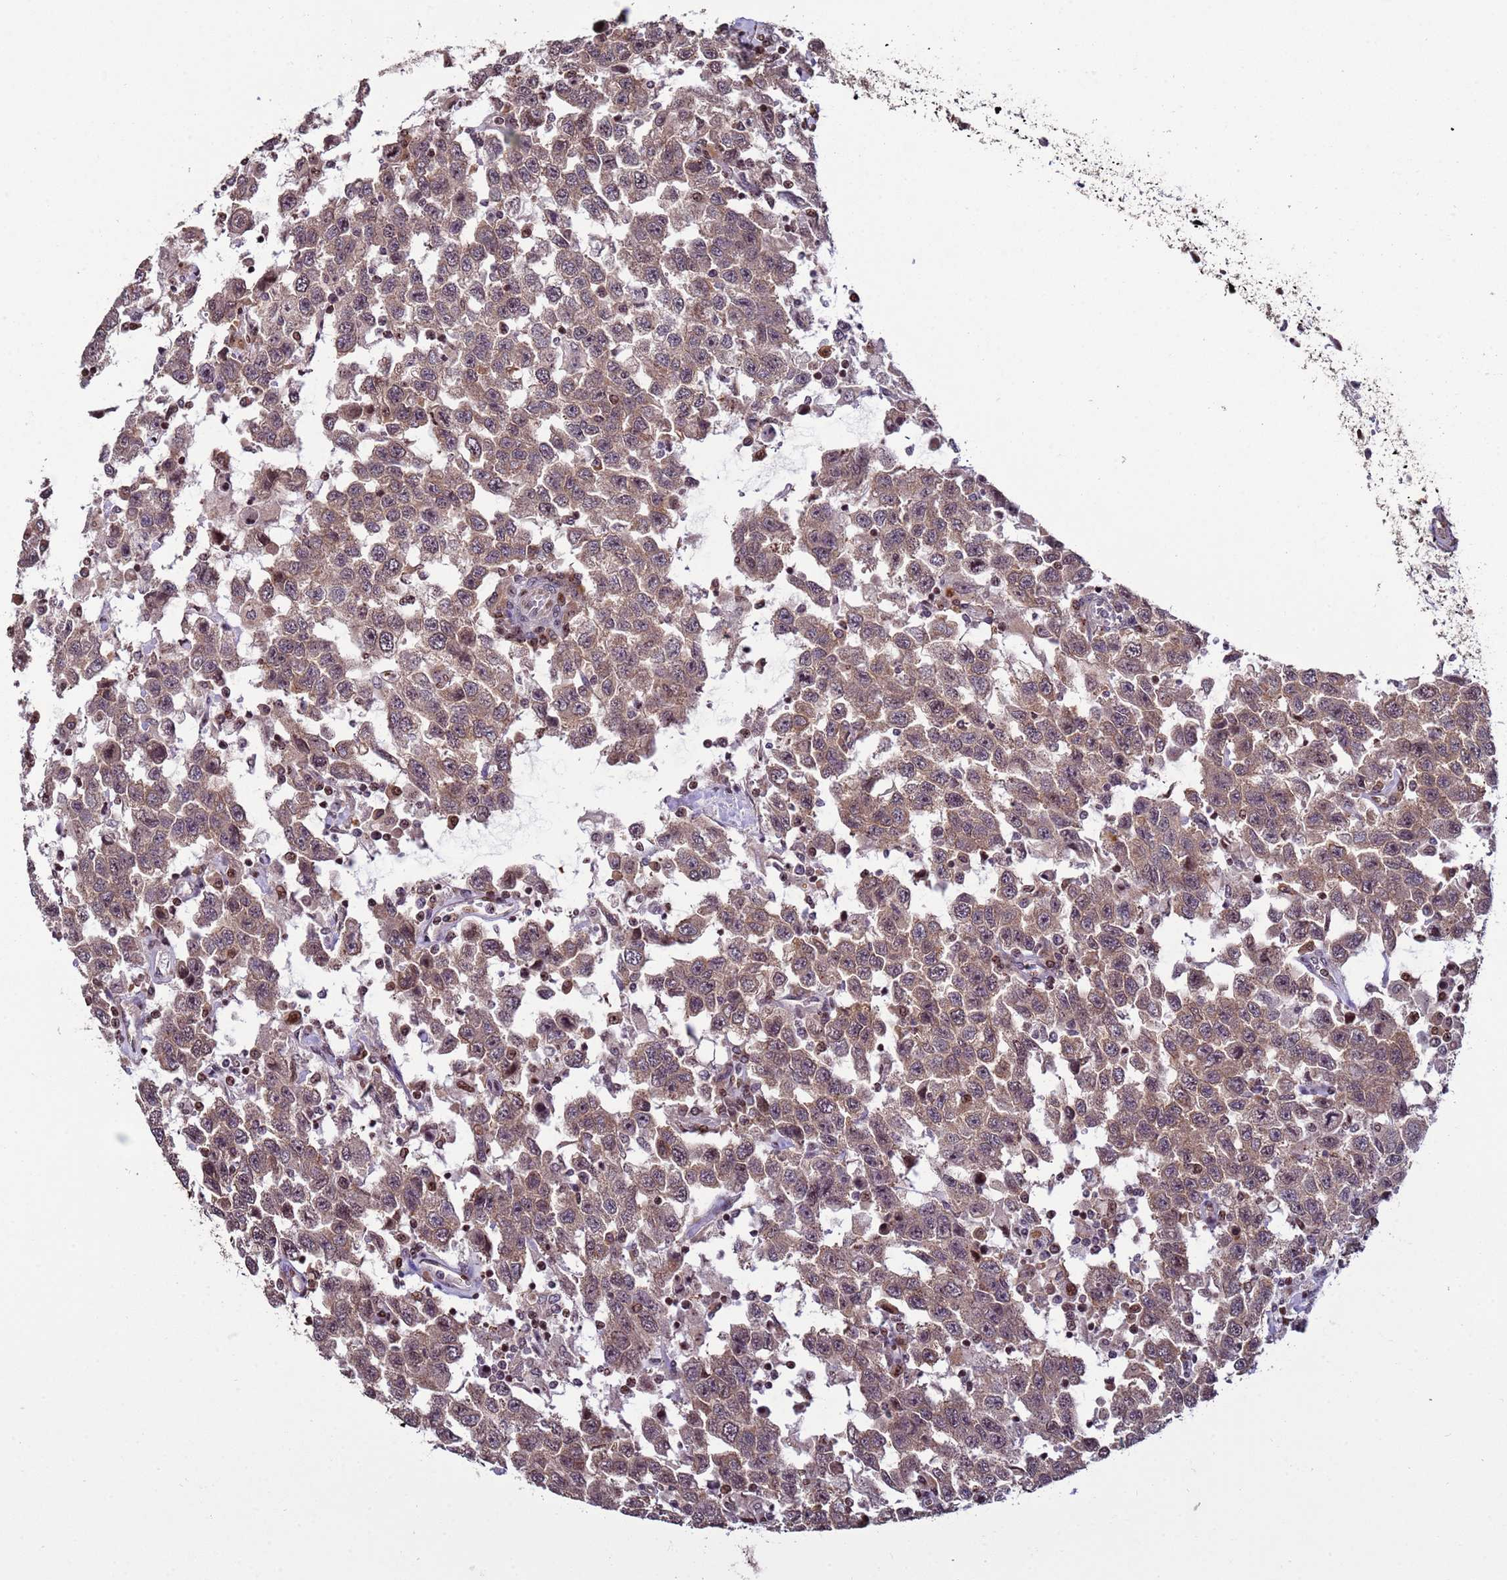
{"staining": {"intensity": "moderate", "quantity": ">75%", "location": "cytoplasmic/membranous"}, "tissue": "testis cancer", "cell_type": "Tumor cells", "image_type": "cancer", "snomed": [{"axis": "morphology", "description": "Seminoma, NOS"}, {"axis": "topography", "description": "Testis"}], "caption": "A brown stain shows moderate cytoplasmic/membranous staining of a protein in testis cancer (seminoma) tumor cells.", "gene": "HGH1", "patient": {"sex": "male", "age": 41}}